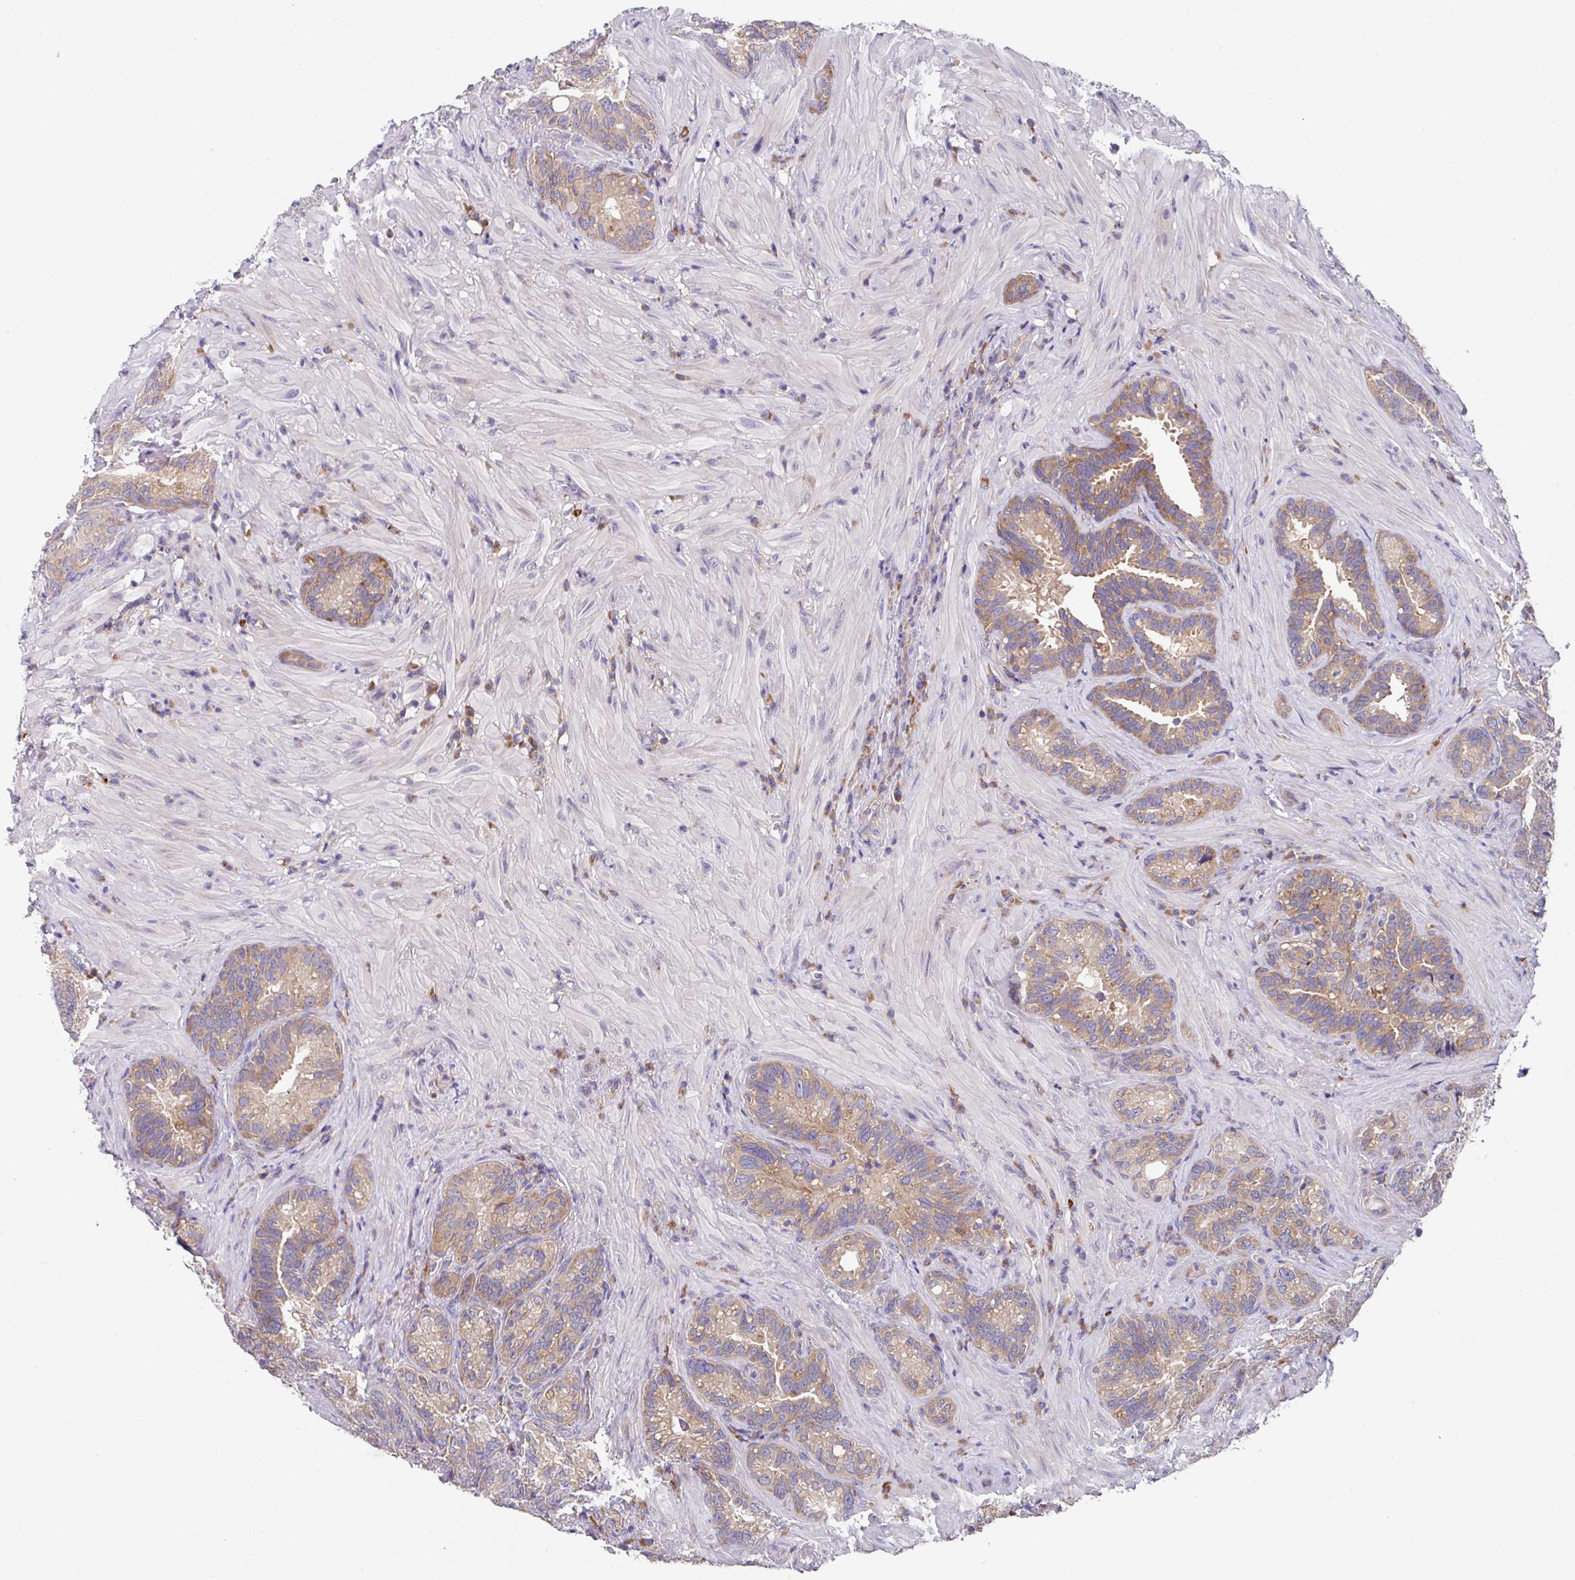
{"staining": {"intensity": "moderate", "quantity": ">75%", "location": "cytoplasmic/membranous"}, "tissue": "seminal vesicle", "cell_type": "Glandular cells", "image_type": "normal", "snomed": [{"axis": "morphology", "description": "Normal tissue, NOS"}, {"axis": "topography", "description": "Seminal veicle"}], "caption": "Immunohistochemistry (DAB (3,3'-diaminobenzidine)) staining of benign human seminal vesicle displays moderate cytoplasmic/membranous protein positivity in approximately >75% of glandular cells. The protein of interest is shown in brown color, while the nuclei are stained blue.", "gene": "EIF4B", "patient": {"sex": "male", "age": 68}}